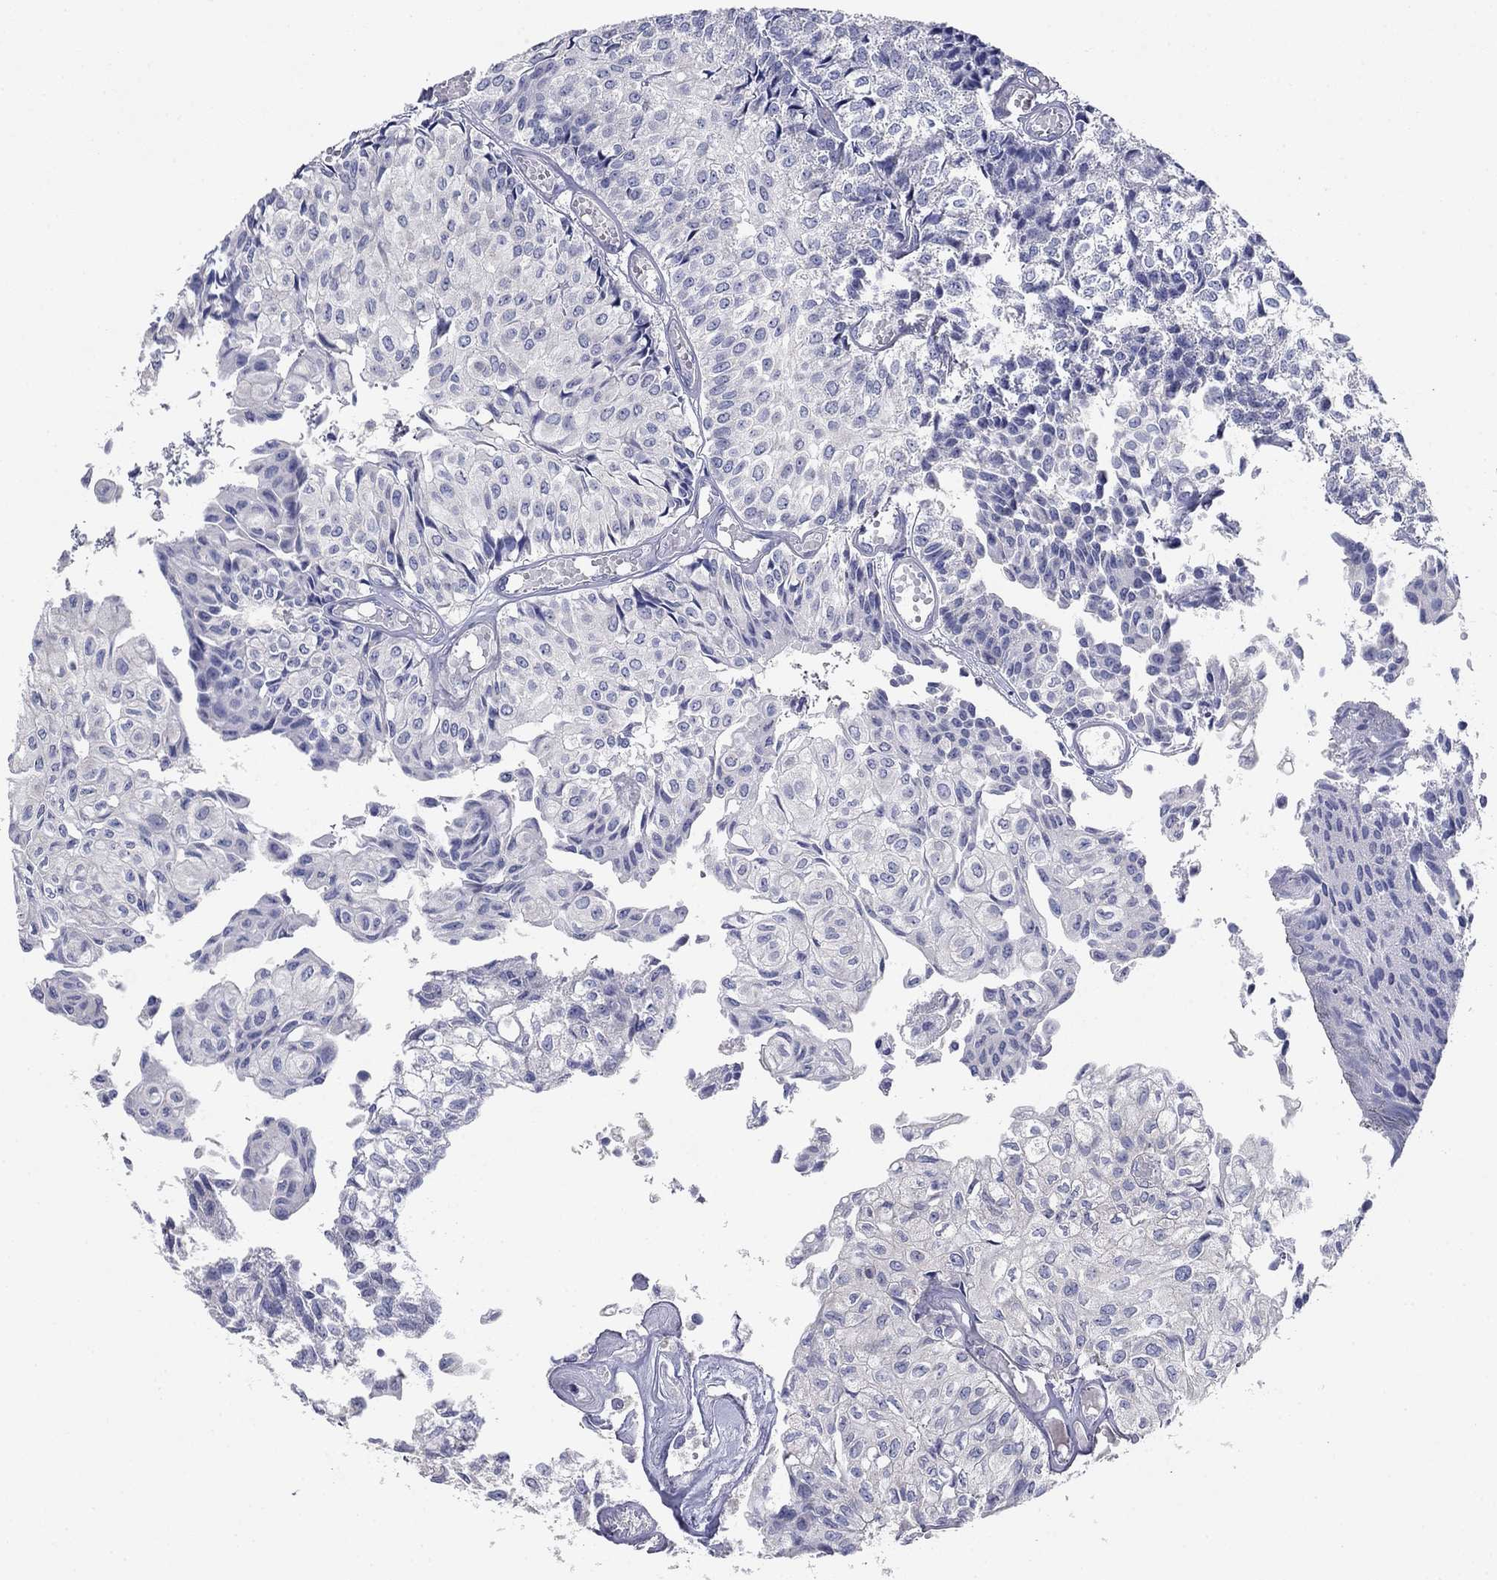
{"staining": {"intensity": "negative", "quantity": "none", "location": "none"}, "tissue": "urothelial cancer", "cell_type": "Tumor cells", "image_type": "cancer", "snomed": [{"axis": "morphology", "description": "Urothelial carcinoma, Low grade"}, {"axis": "topography", "description": "Urinary bladder"}], "caption": "This is an IHC photomicrograph of urothelial cancer. There is no expression in tumor cells.", "gene": "GRK7", "patient": {"sex": "male", "age": 89}}